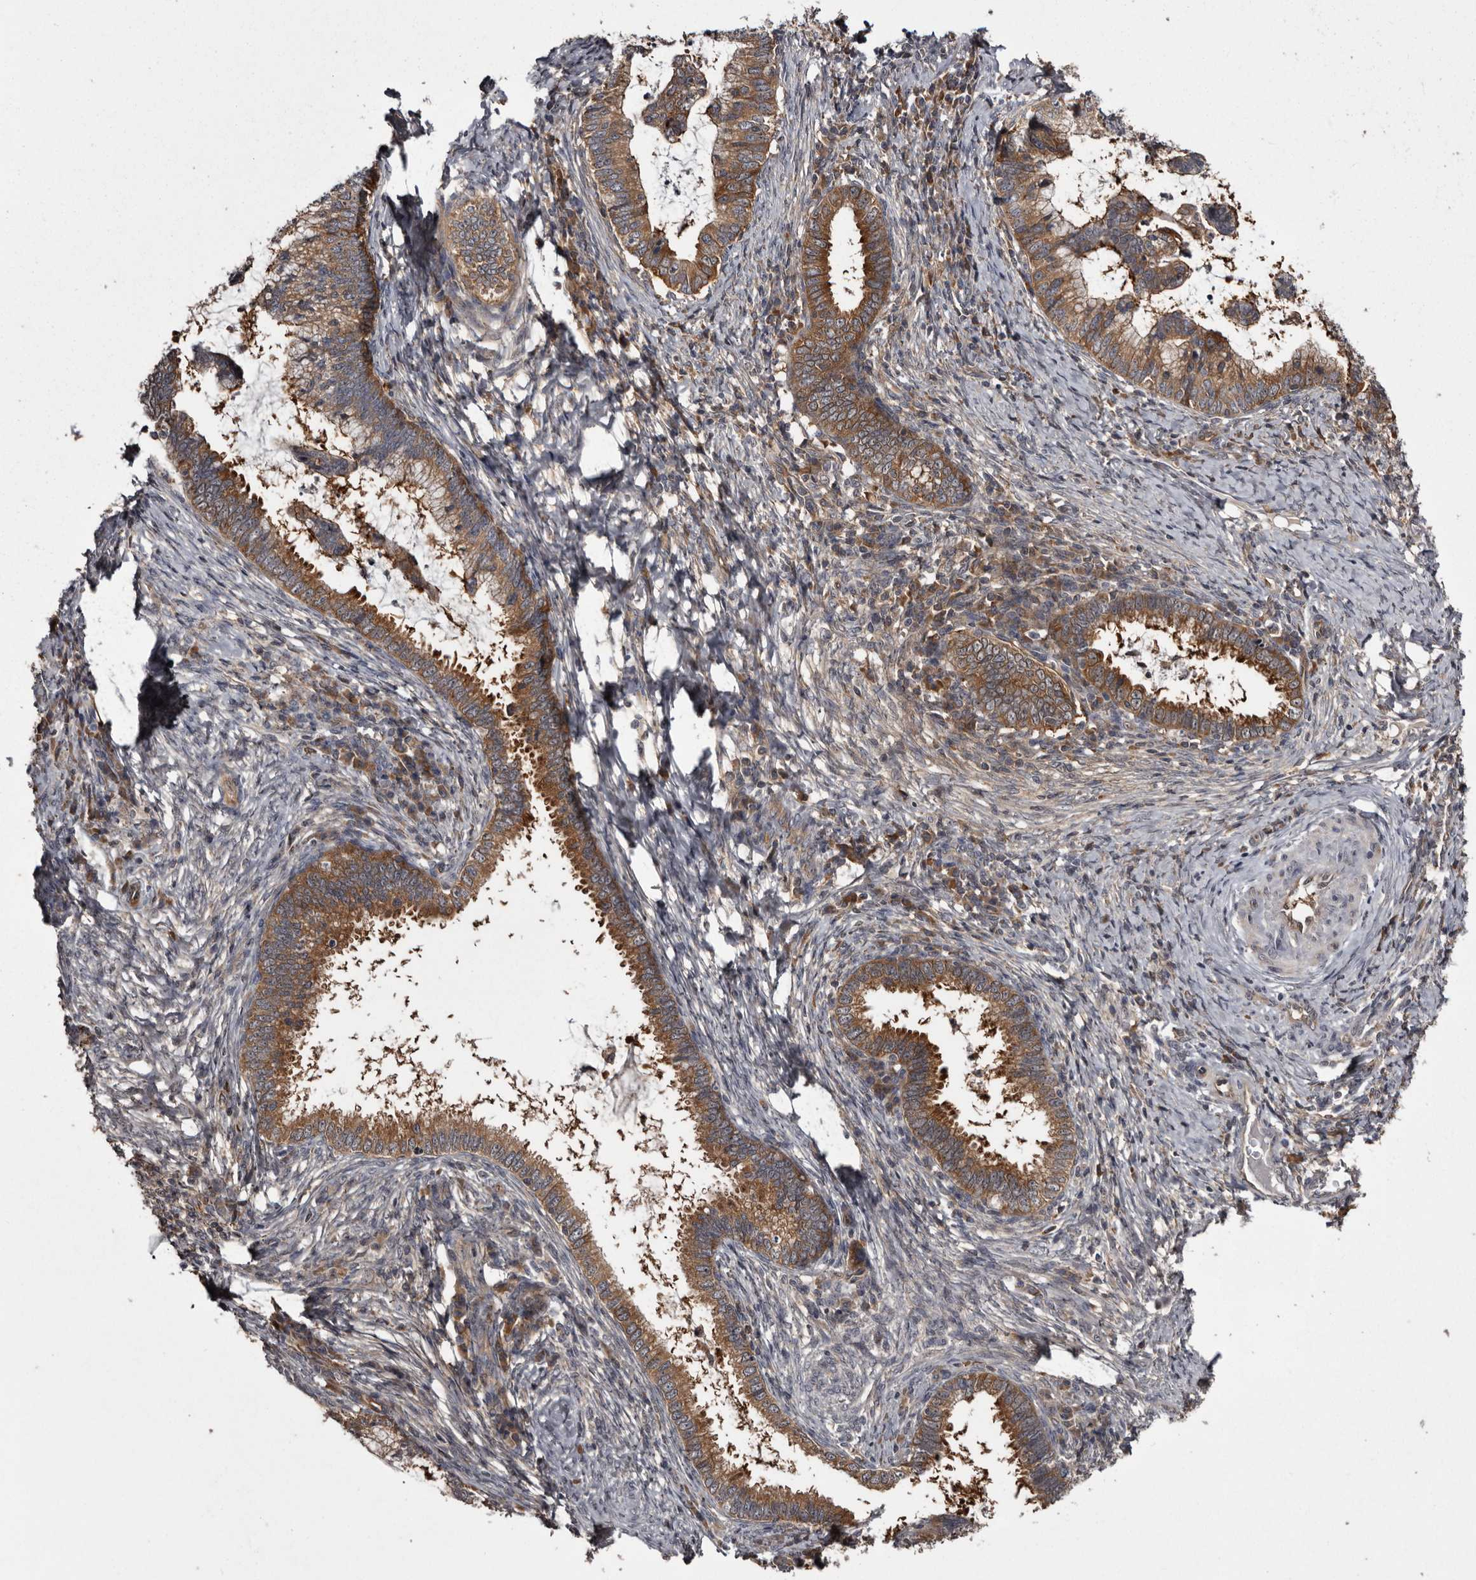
{"staining": {"intensity": "strong", "quantity": ">75%", "location": "cytoplasmic/membranous"}, "tissue": "cervical cancer", "cell_type": "Tumor cells", "image_type": "cancer", "snomed": [{"axis": "morphology", "description": "Adenocarcinoma, NOS"}, {"axis": "topography", "description": "Cervix"}], "caption": "Strong cytoplasmic/membranous expression for a protein is appreciated in approximately >75% of tumor cells of cervical cancer using immunohistochemistry (IHC).", "gene": "DARS1", "patient": {"sex": "female", "age": 36}}